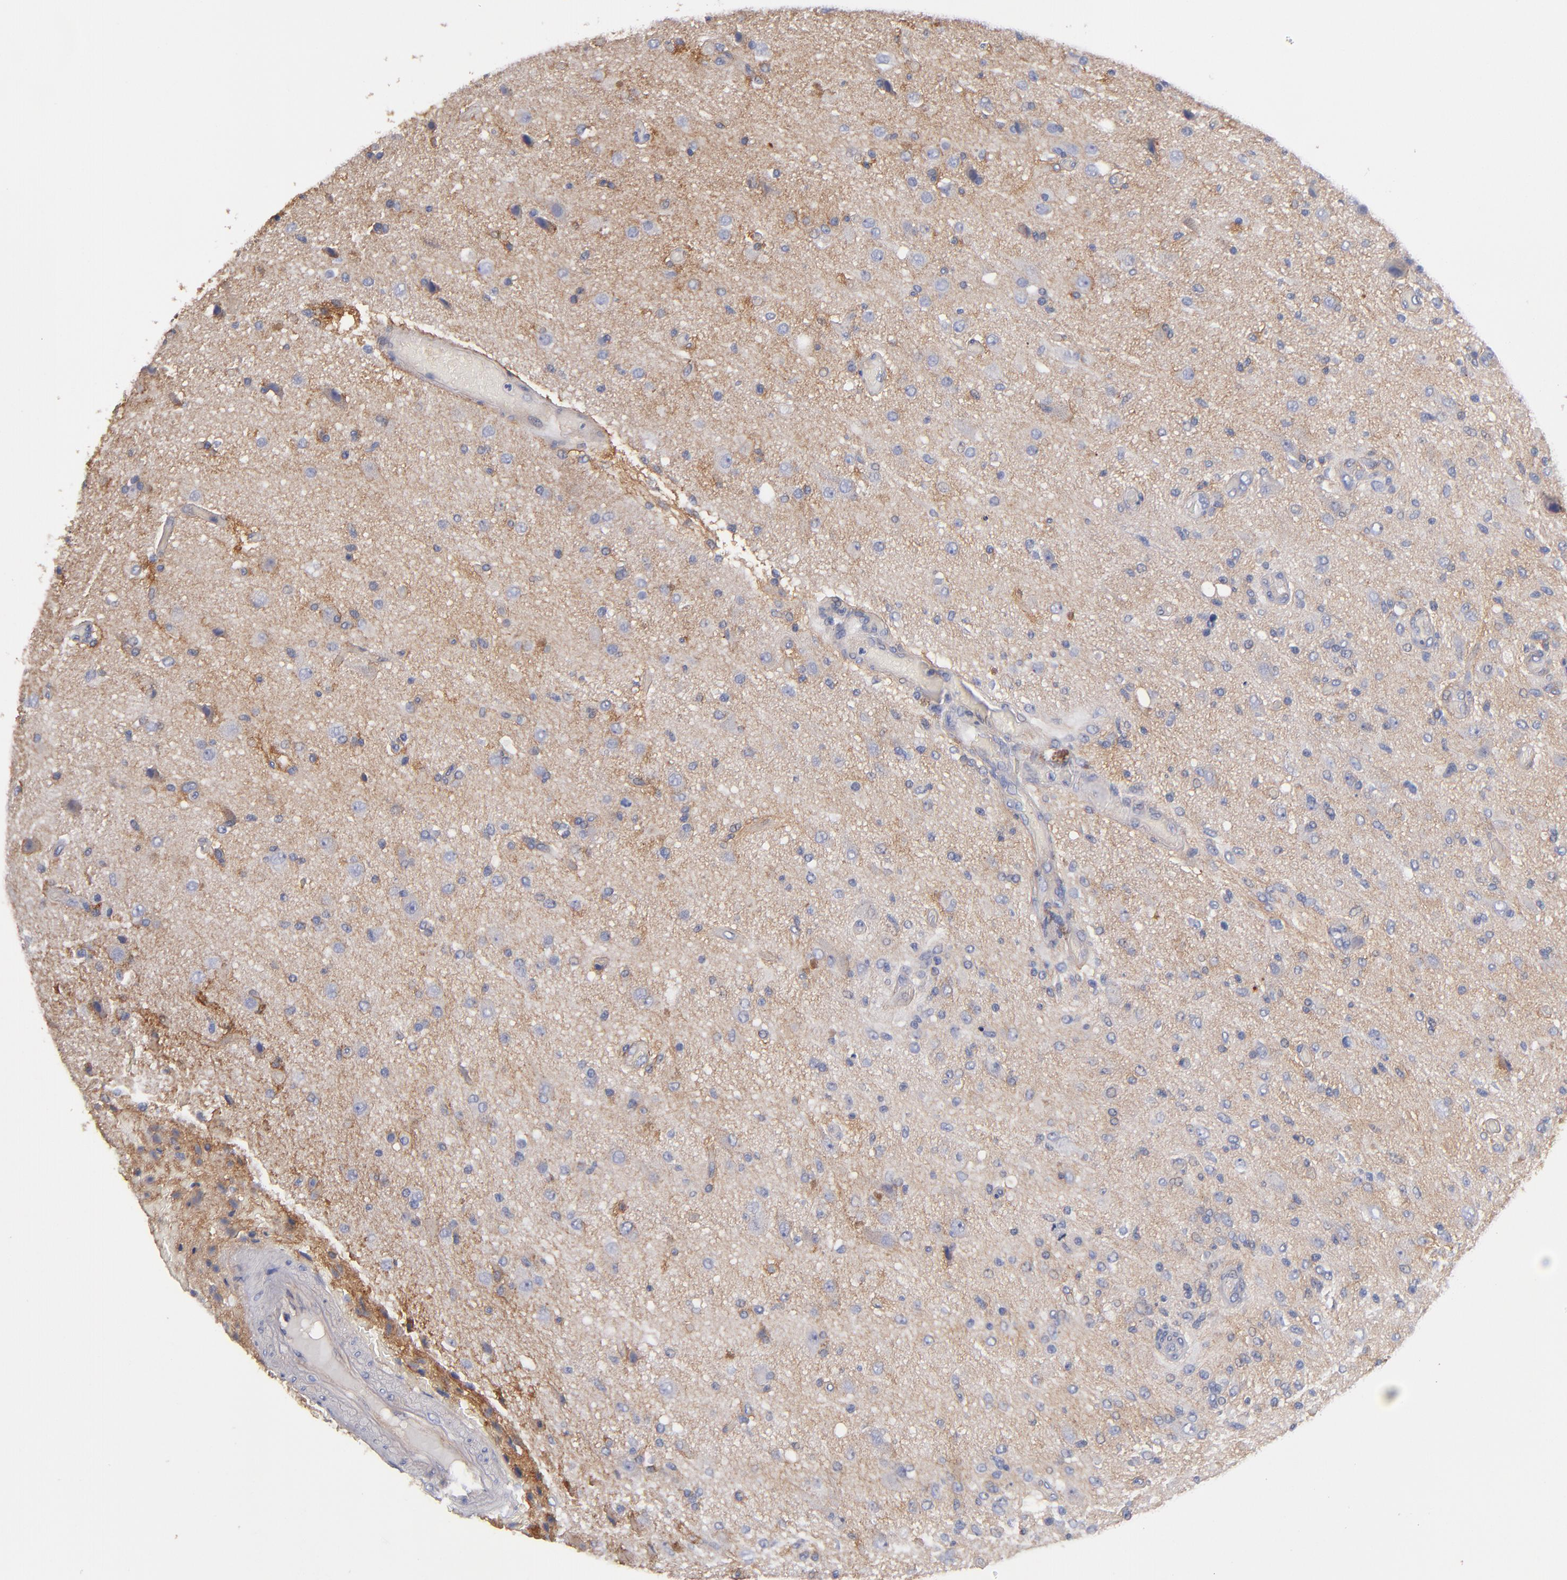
{"staining": {"intensity": "moderate", "quantity": ">75%", "location": "cytoplasmic/membranous"}, "tissue": "glioma", "cell_type": "Tumor cells", "image_type": "cancer", "snomed": [{"axis": "morphology", "description": "Normal tissue, NOS"}, {"axis": "morphology", "description": "Glioma, malignant, High grade"}, {"axis": "topography", "description": "Cerebral cortex"}], "caption": "Glioma stained for a protein exhibits moderate cytoplasmic/membranous positivity in tumor cells.", "gene": "PLSCR4", "patient": {"sex": "male", "age": 77}}